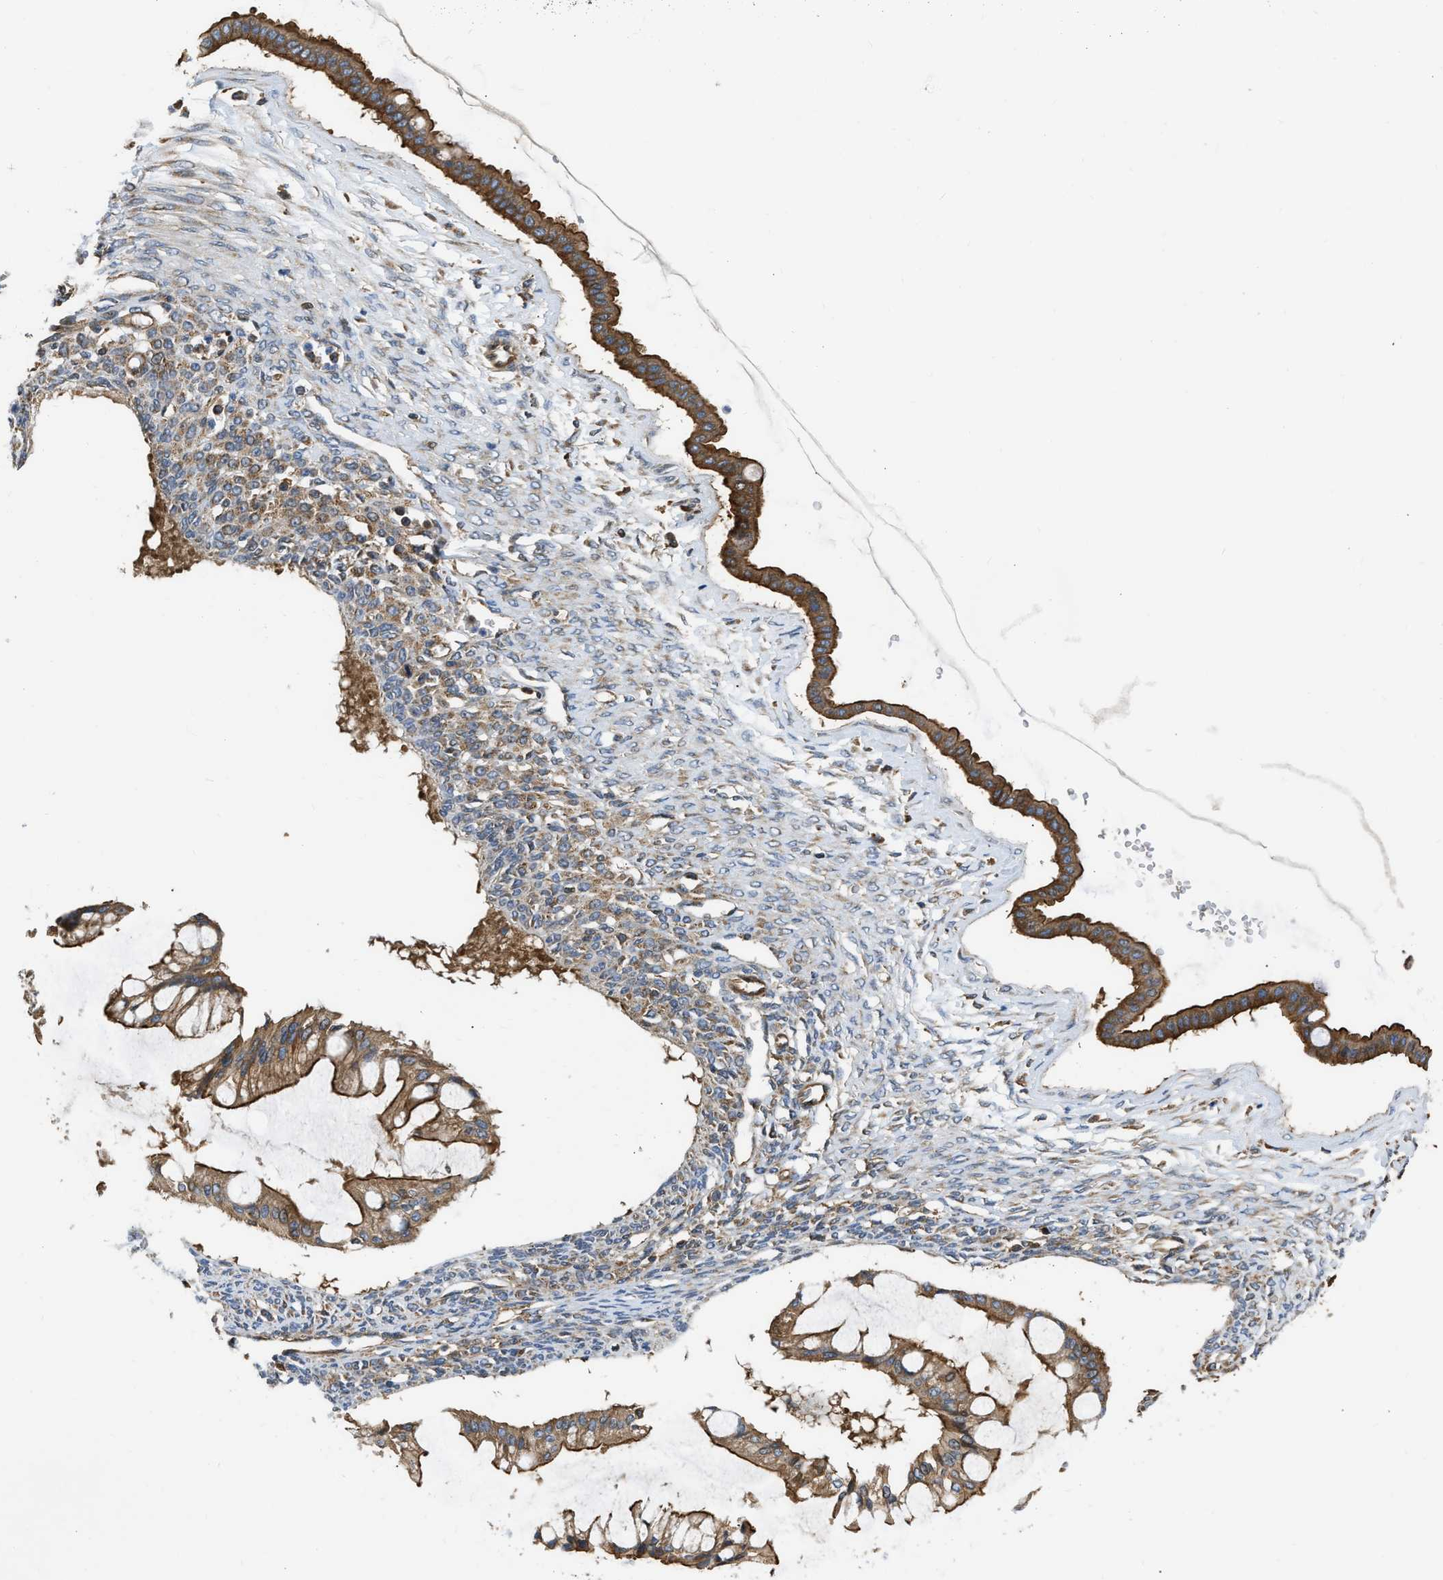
{"staining": {"intensity": "strong", "quantity": ">75%", "location": "cytoplasmic/membranous"}, "tissue": "ovarian cancer", "cell_type": "Tumor cells", "image_type": "cancer", "snomed": [{"axis": "morphology", "description": "Cystadenocarcinoma, mucinous, NOS"}, {"axis": "topography", "description": "Ovary"}], "caption": "About >75% of tumor cells in ovarian mucinous cystadenocarcinoma exhibit strong cytoplasmic/membranous protein expression as visualized by brown immunohistochemical staining.", "gene": "FLNB", "patient": {"sex": "female", "age": 73}}